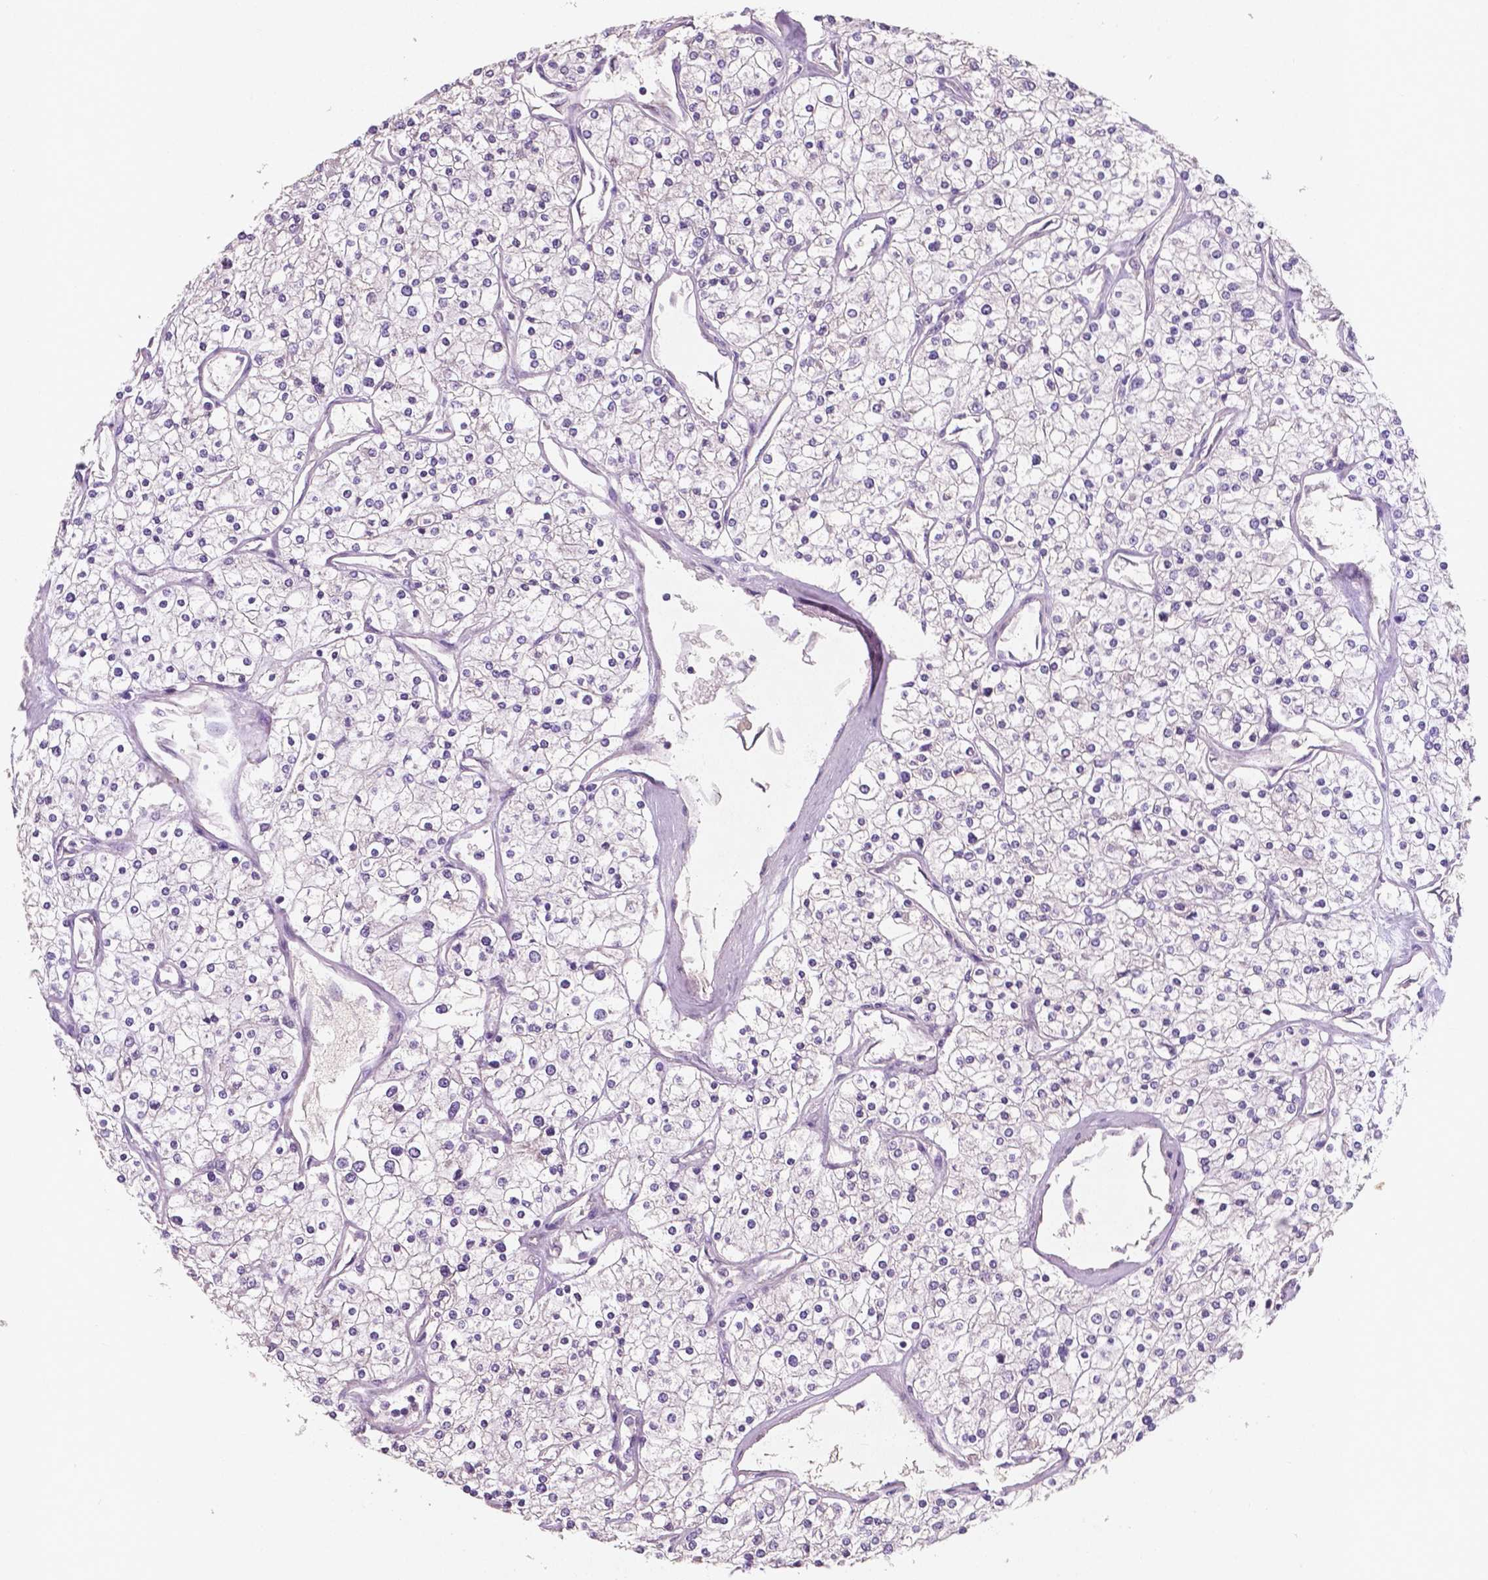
{"staining": {"intensity": "negative", "quantity": "none", "location": "none"}, "tissue": "renal cancer", "cell_type": "Tumor cells", "image_type": "cancer", "snomed": [{"axis": "morphology", "description": "Adenocarcinoma, NOS"}, {"axis": "topography", "description": "Kidney"}], "caption": "This is an immunohistochemistry micrograph of adenocarcinoma (renal). There is no expression in tumor cells.", "gene": "LSM14B", "patient": {"sex": "male", "age": 80}}